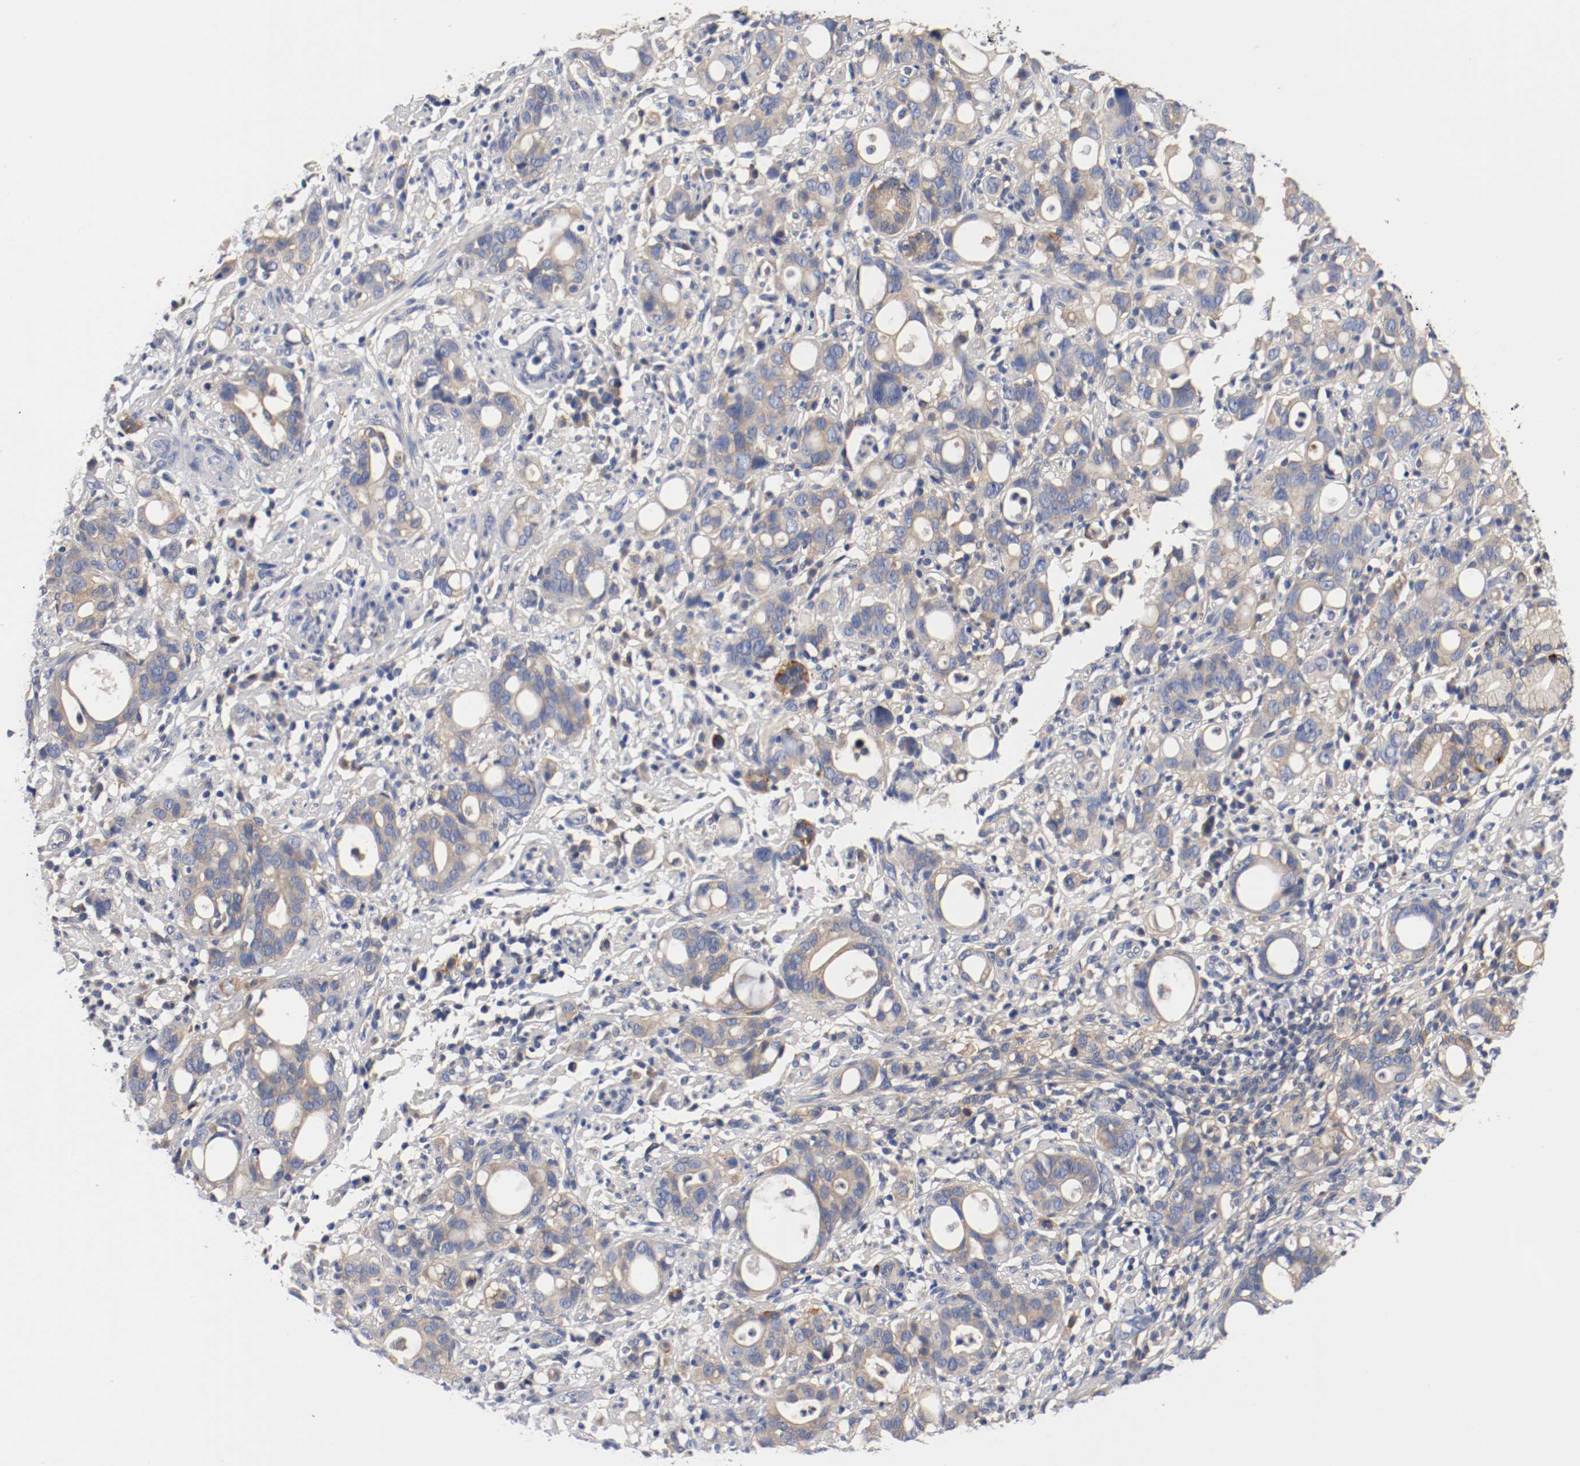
{"staining": {"intensity": "weak", "quantity": ">75%", "location": "cytoplasmic/membranous"}, "tissue": "stomach cancer", "cell_type": "Tumor cells", "image_type": "cancer", "snomed": [{"axis": "morphology", "description": "Adenocarcinoma, NOS"}, {"axis": "topography", "description": "Stomach"}], "caption": "Immunohistochemical staining of stomach cancer shows weak cytoplasmic/membranous protein staining in about >75% of tumor cells. The staining is performed using DAB brown chromogen to label protein expression. The nuclei are counter-stained blue using hematoxylin.", "gene": "HGS", "patient": {"sex": "female", "age": 75}}